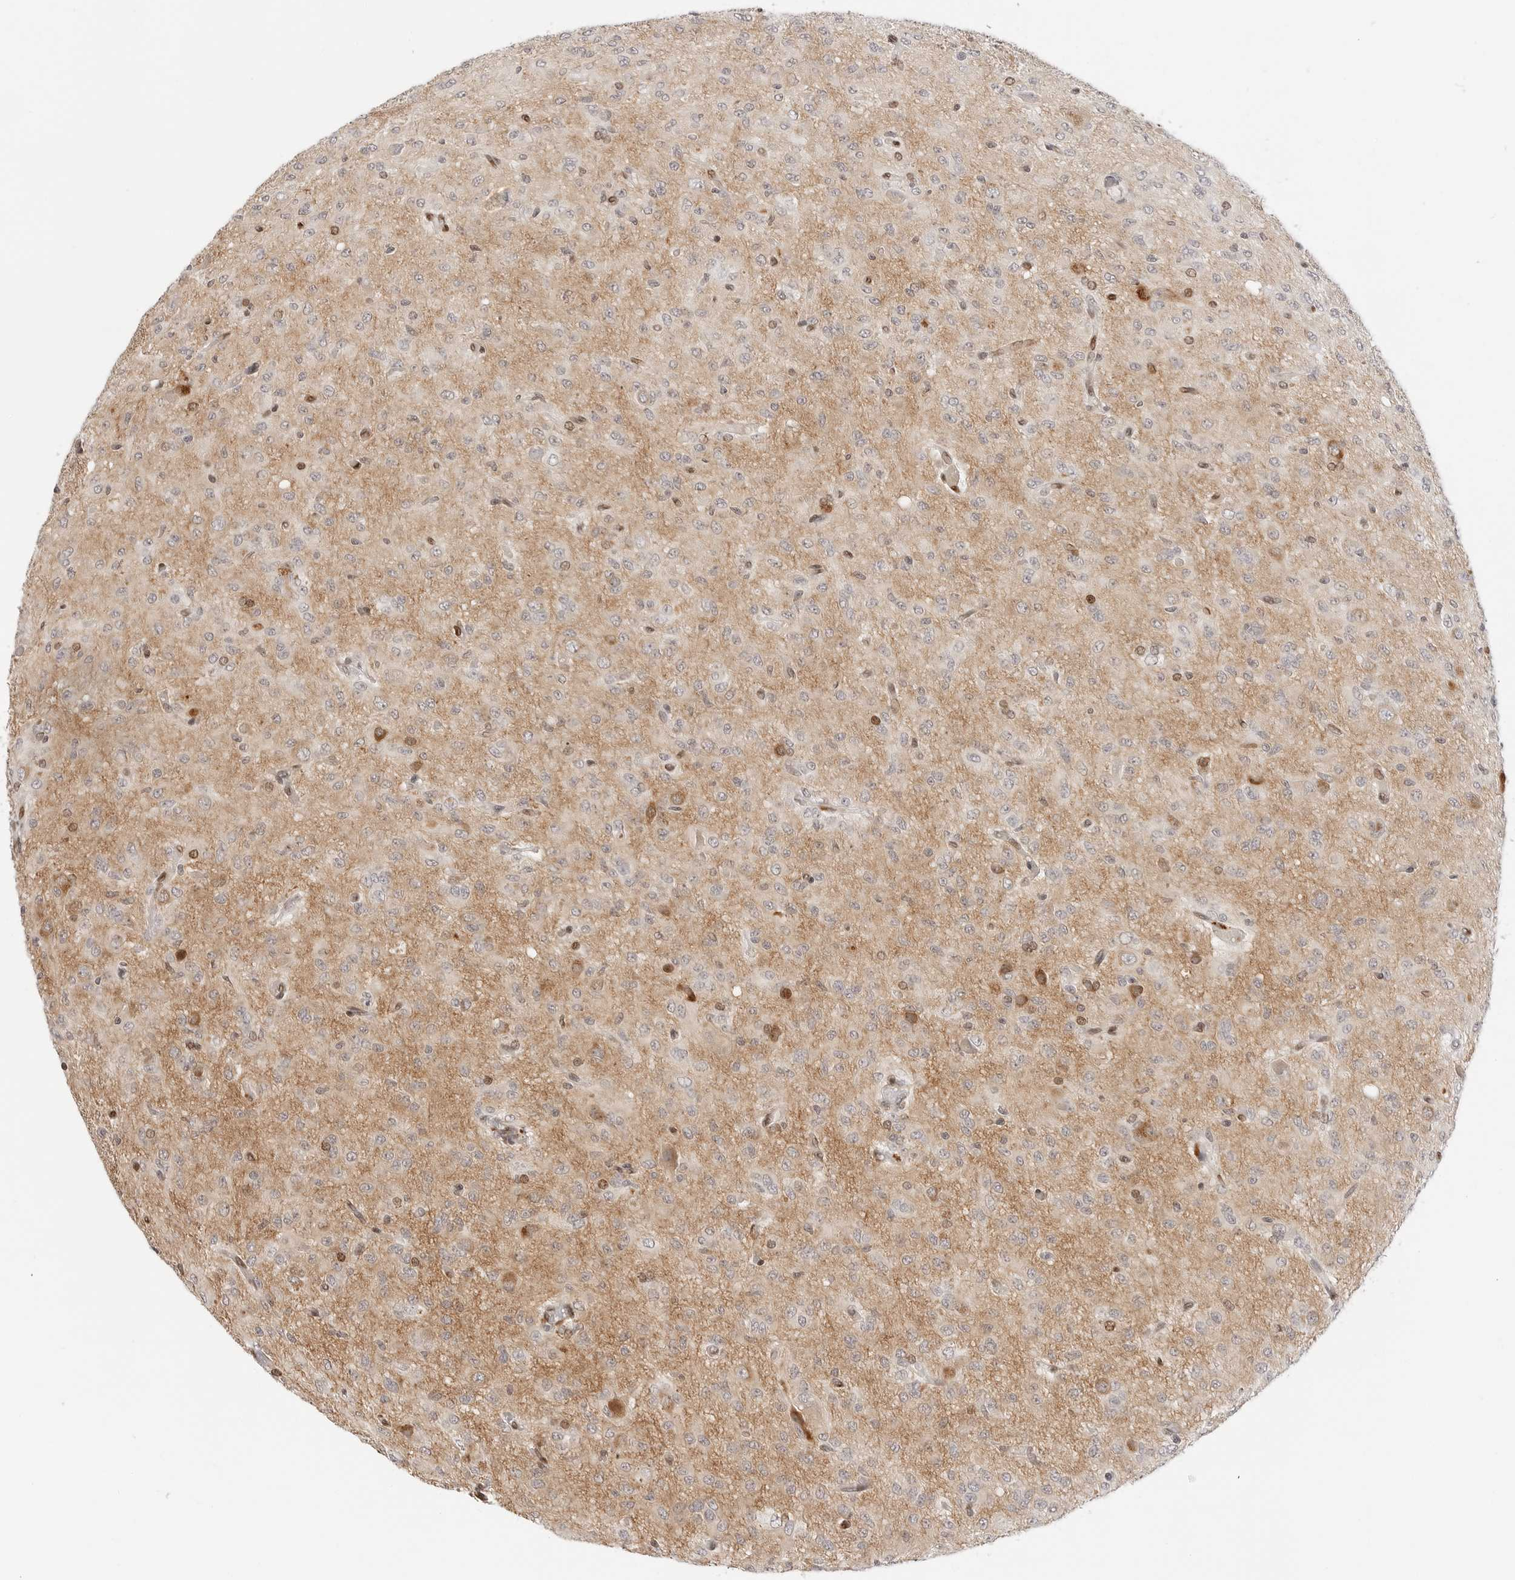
{"staining": {"intensity": "weak", "quantity": "25%-75%", "location": "cytoplasmic/membranous"}, "tissue": "glioma", "cell_type": "Tumor cells", "image_type": "cancer", "snomed": [{"axis": "morphology", "description": "Glioma, malignant, High grade"}, {"axis": "topography", "description": "Brain"}], "caption": "The histopathology image shows a brown stain indicating the presence of a protein in the cytoplasmic/membranous of tumor cells in glioma. (Brightfield microscopy of DAB IHC at high magnification).", "gene": "SPIDR", "patient": {"sex": "female", "age": 59}}